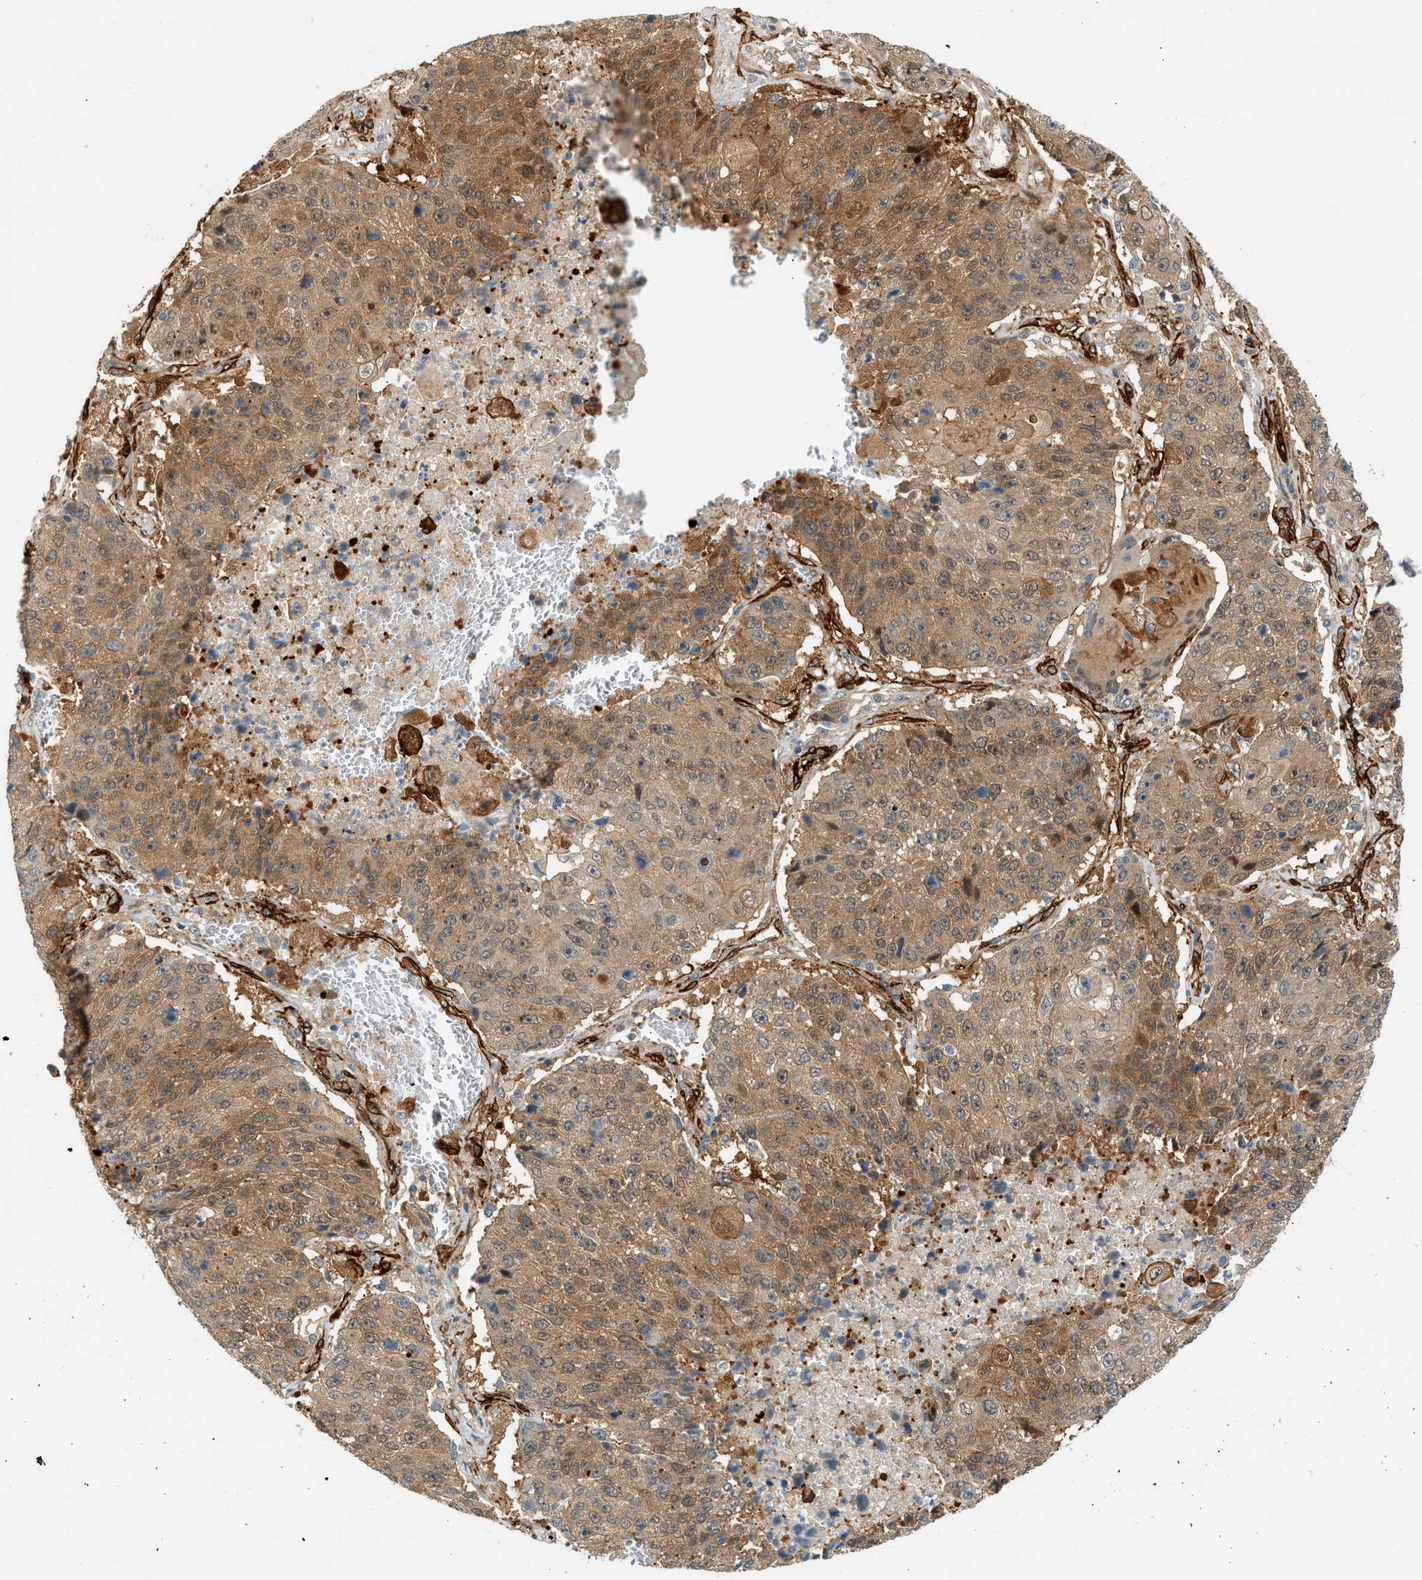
{"staining": {"intensity": "moderate", "quantity": ">75%", "location": "cytoplasmic/membranous"}, "tissue": "lung cancer", "cell_type": "Tumor cells", "image_type": "cancer", "snomed": [{"axis": "morphology", "description": "Squamous cell carcinoma, NOS"}, {"axis": "topography", "description": "Lung"}], "caption": "Immunohistochemistry (IHC) staining of squamous cell carcinoma (lung), which displays medium levels of moderate cytoplasmic/membranous staining in about >75% of tumor cells indicating moderate cytoplasmic/membranous protein staining. The staining was performed using DAB (3,3'-diaminobenzidine) (brown) for protein detection and nuclei were counterstained in hematoxylin (blue).", "gene": "EDNRA", "patient": {"sex": "male", "age": 61}}